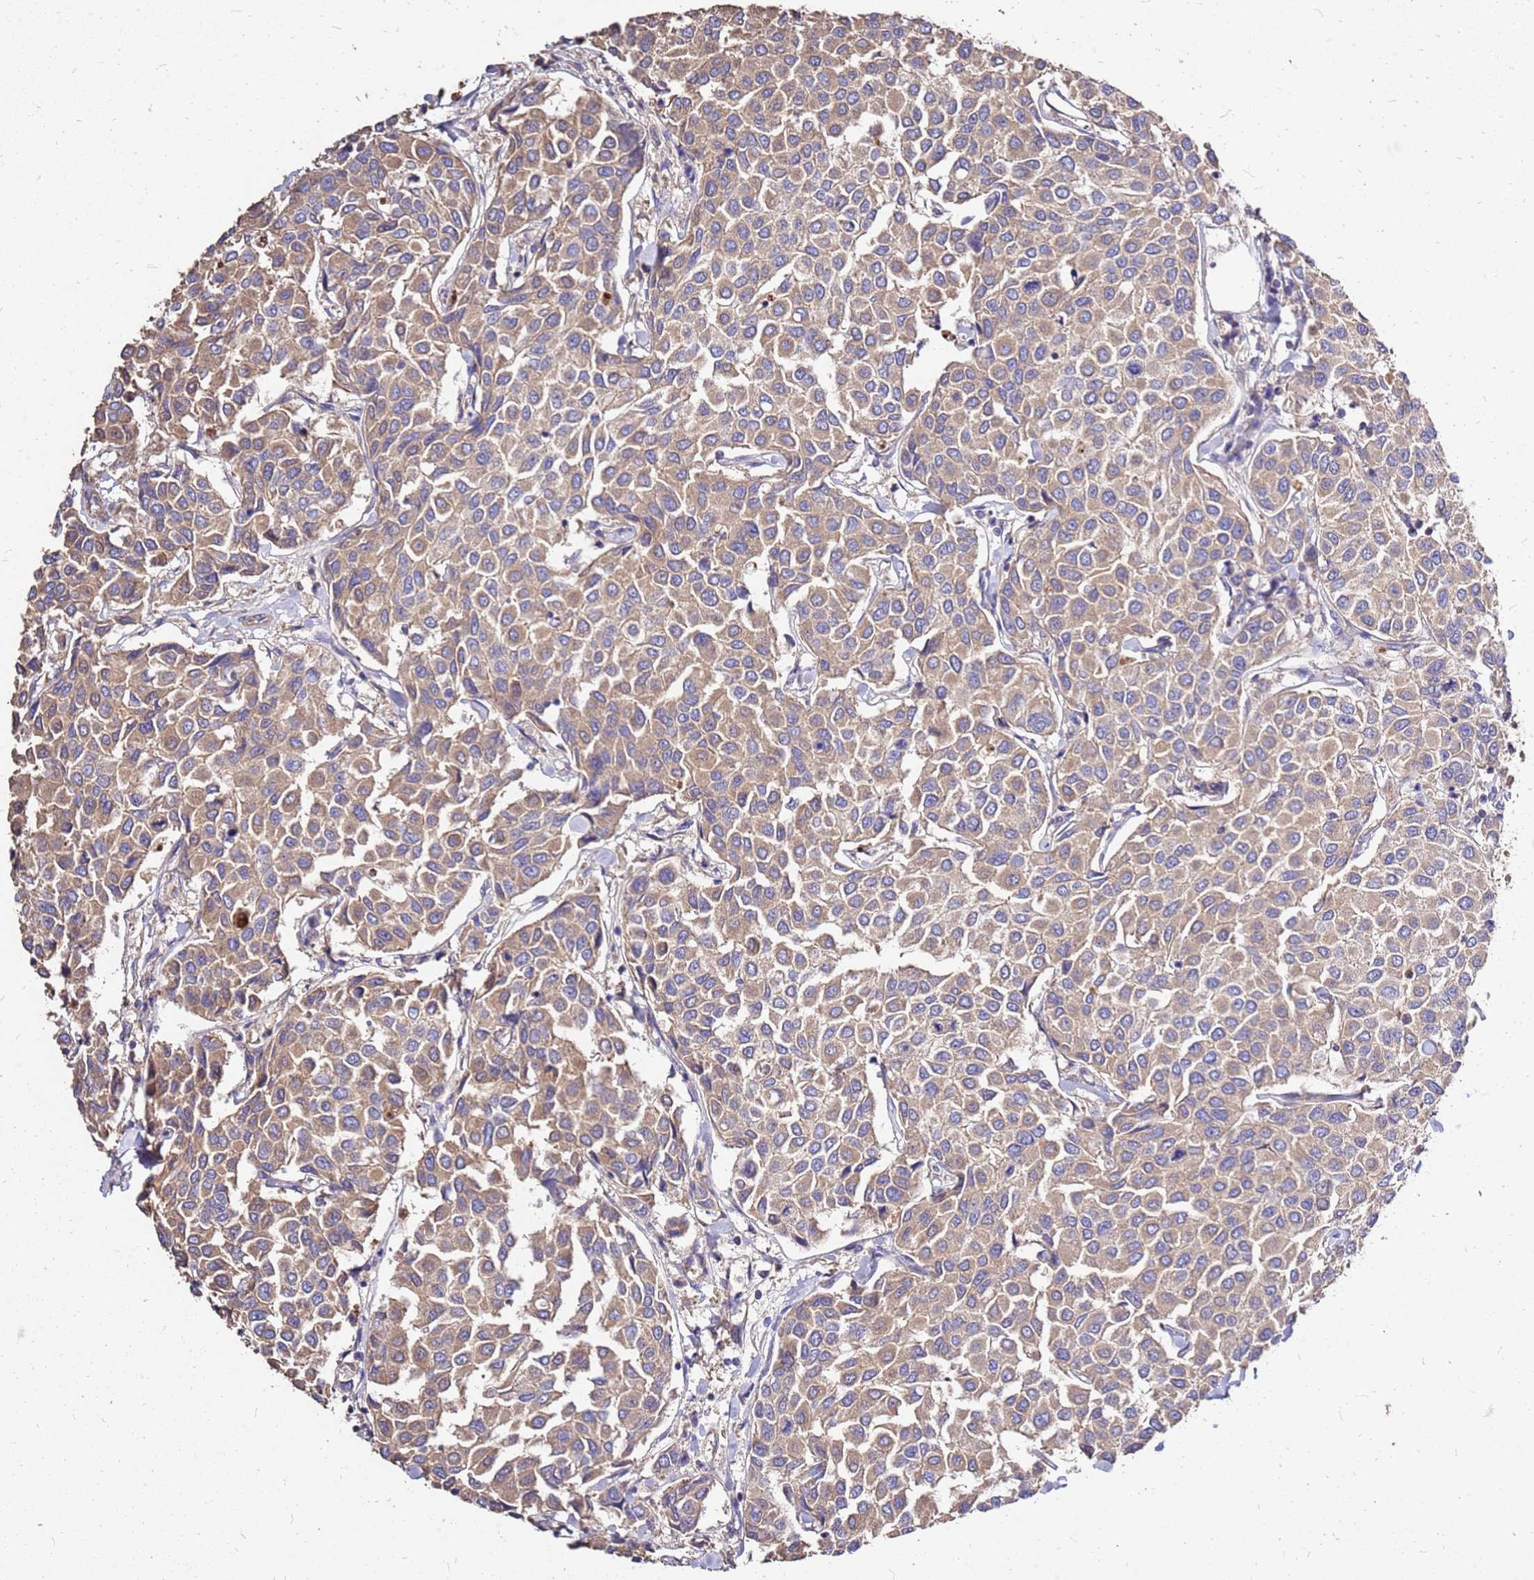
{"staining": {"intensity": "weak", "quantity": ">75%", "location": "cytoplasmic/membranous"}, "tissue": "breast cancer", "cell_type": "Tumor cells", "image_type": "cancer", "snomed": [{"axis": "morphology", "description": "Duct carcinoma"}, {"axis": "topography", "description": "Breast"}], "caption": "Protein expression analysis of human breast cancer (infiltrating ductal carcinoma) reveals weak cytoplasmic/membranous expression in about >75% of tumor cells.", "gene": "EXD3", "patient": {"sex": "female", "age": 55}}